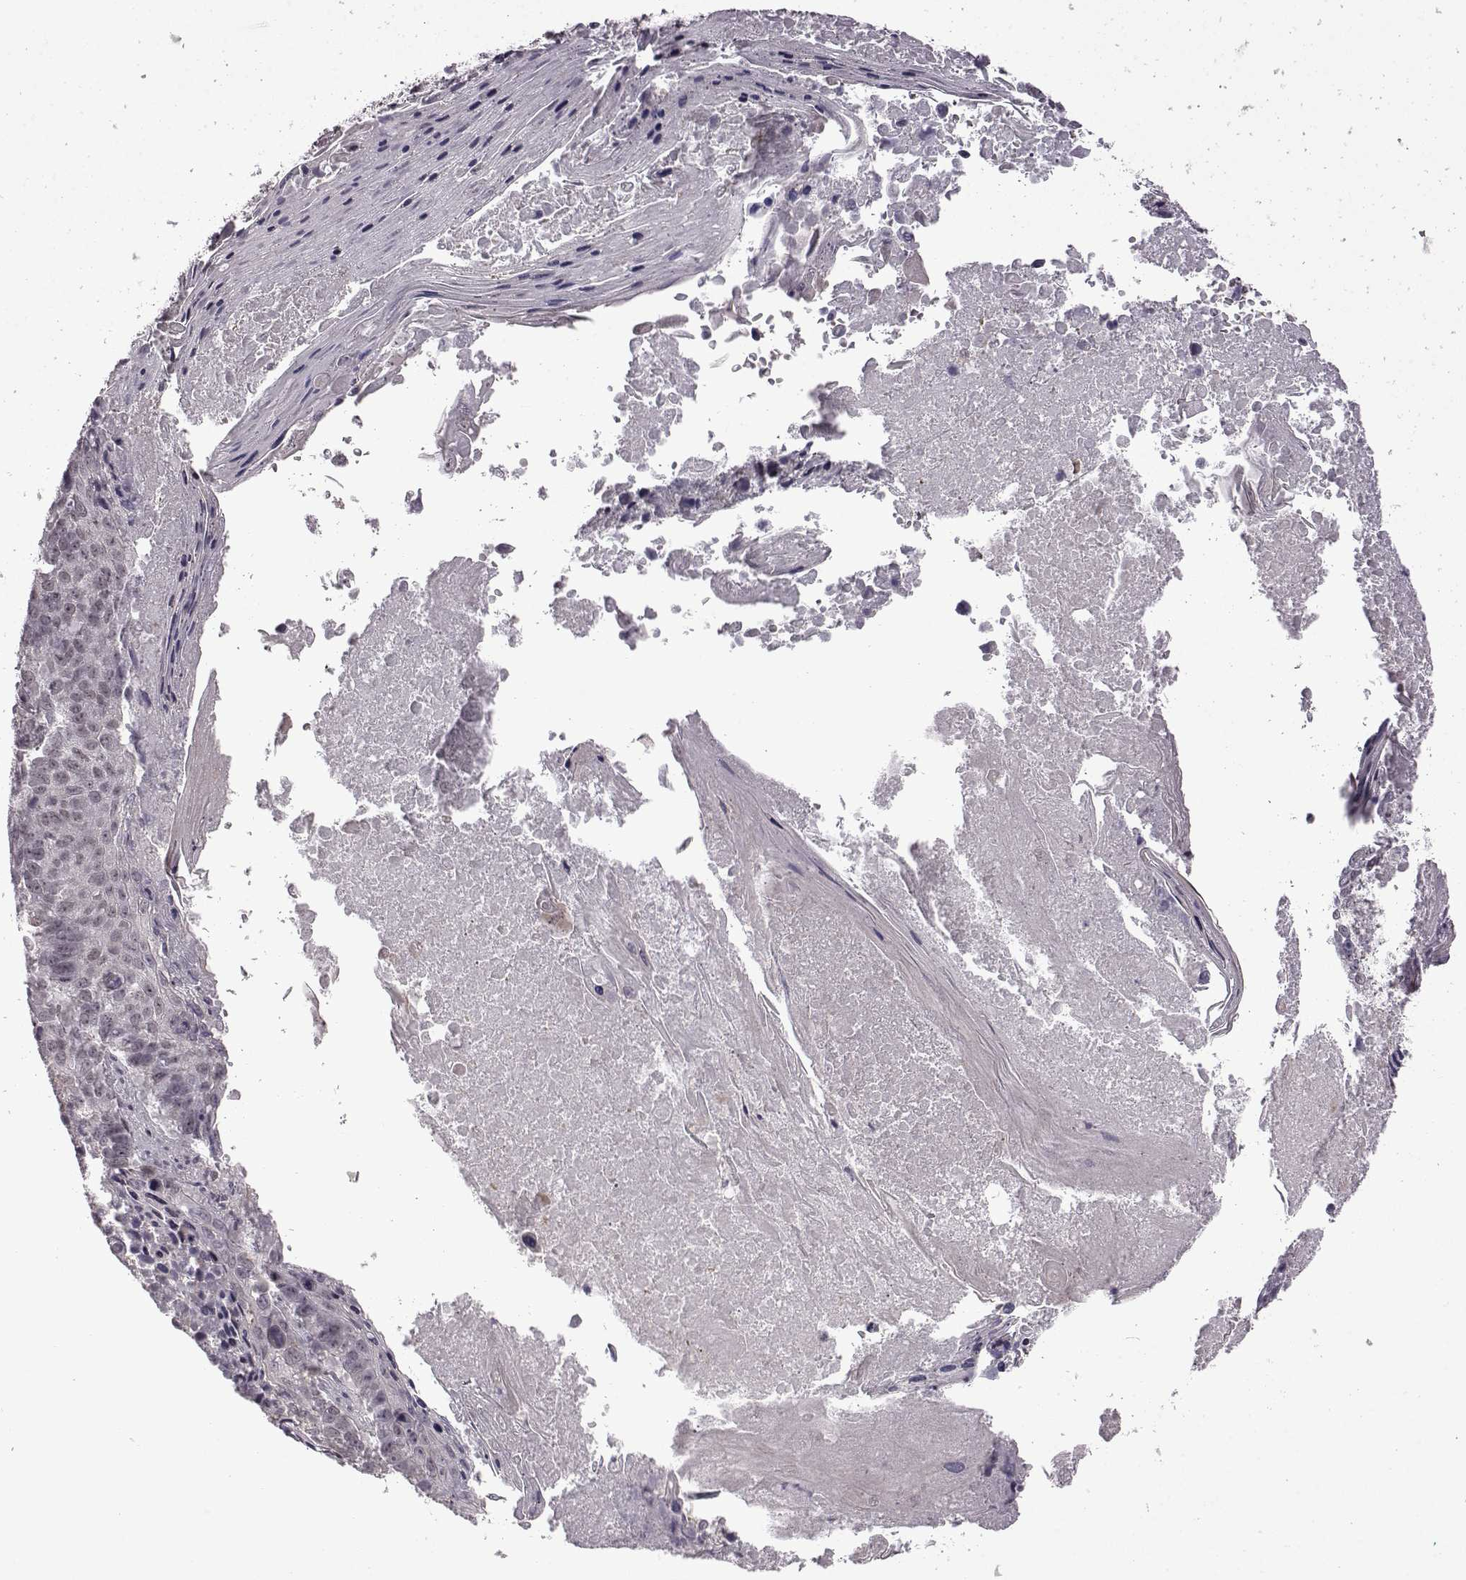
{"staining": {"intensity": "negative", "quantity": "none", "location": "none"}, "tissue": "lung cancer", "cell_type": "Tumor cells", "image_type": "cancer", "snomed": [{"axis": "morphology", "description": "Squamous cell carcinoma, NOS"}, {"axis": "topography", "description": "Lung"}], "caption": "Micrograph shows no significant protein expression in tumor cells of lung squamous cell carcinoma.", "gene": "SYNPO2", "patient": {"sex": "male", "age": 73}}